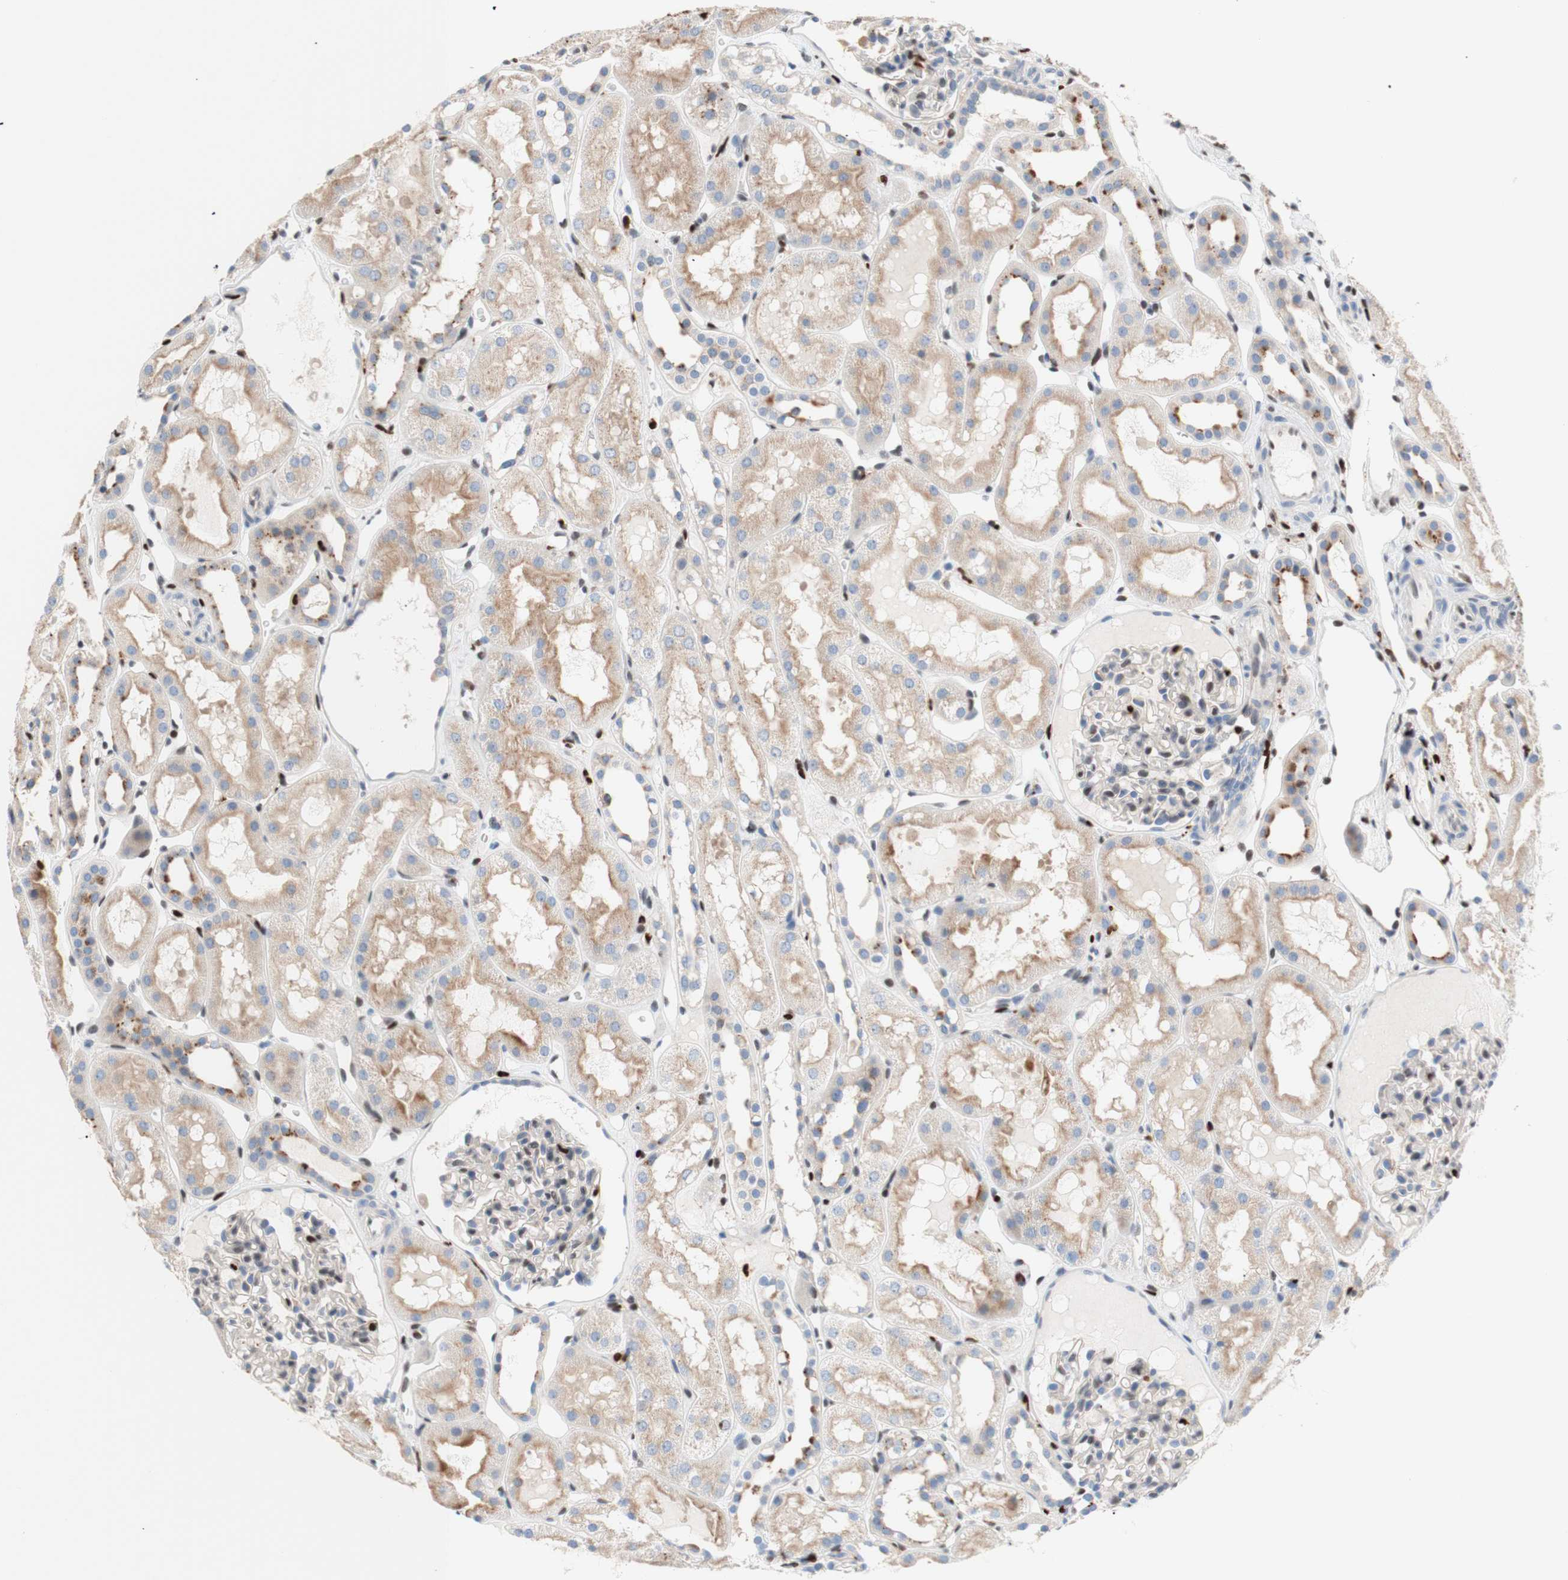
{"staining": {"intensity": "weak", "quantity": "25%-75%", "location": "cytoplasmic/membranous"}, "tissue": "kidney", "cell_type": "Cells in glomeruli", "image_type": "normal", "snomed": [{"axis": "morphology", "description": "Normal tissue, NOS"}, {"axis": "topography", "description": "Kidney"}, {"axis": "topography", "description": "Urinary bladder"}], "caption": "Protein positivity by immunohistochemistry reveals weak cytoplasmic/membranous expression in approximately 25%-75% of cells in glomeruli in benign kidney. Using DAB (3,3'-diaminobenzidine) (brown) and hematoxylin (blue) stains, captured at high magnification using brightfield microscopy.", "gene": "EED", "patient": {"sex": "male", "age": 16}}